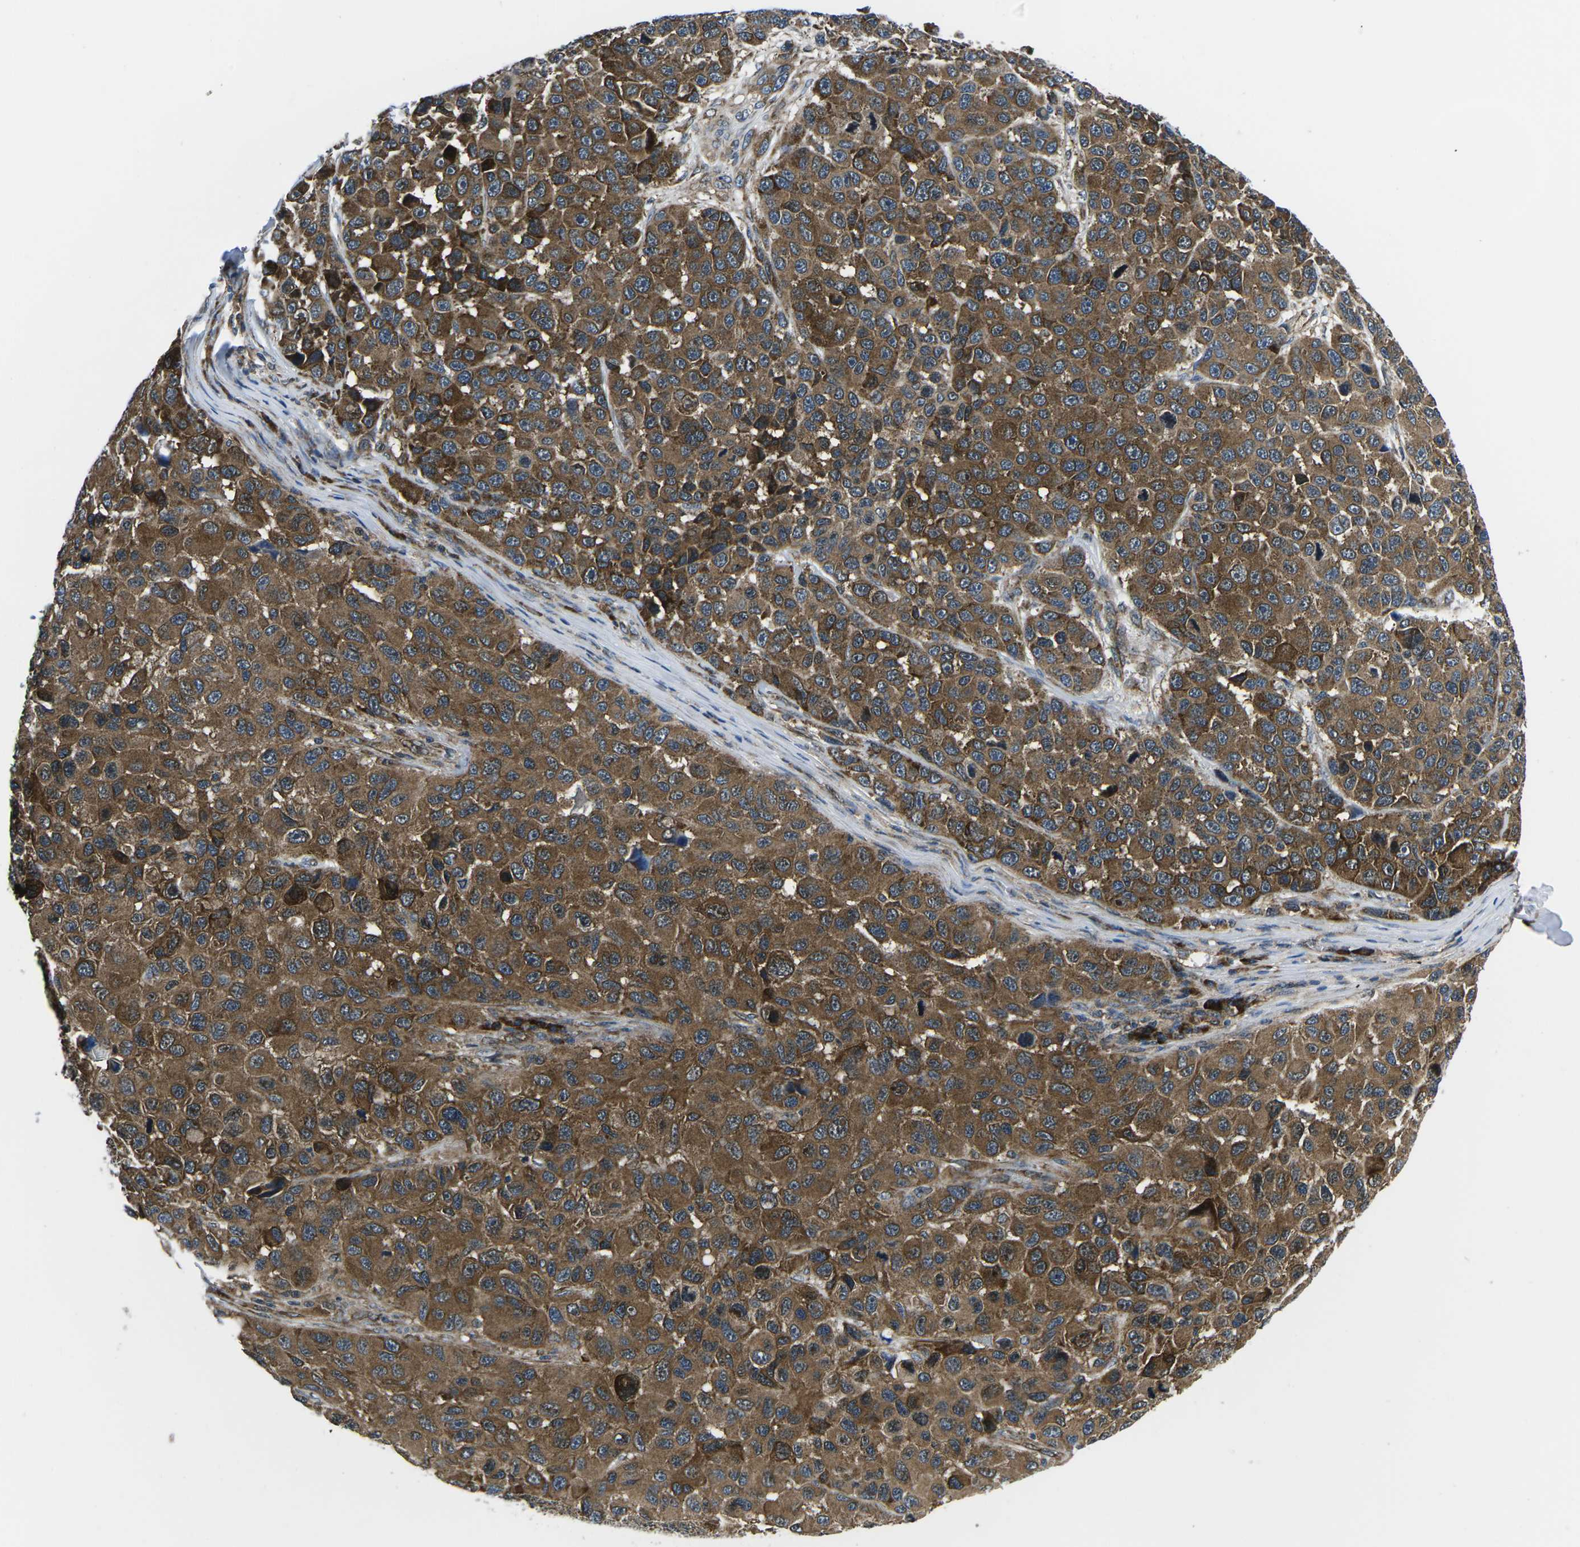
{"staining": {"intensity": "moderate", "quantity": ">75%", "location": "cytoplasmic/membranous"}, "tissue": "melanoma", "cell_type": "Tumor cells", "image_type": "cancer", "snomed": [{"axis": "morphology", "description": "Malignant melanoma, NOS"}, {"axis": "topography", "description": "Skin"}], "caption": "Protein expression analysis of melanoma reveals moderate cytoplasmic/membranous staining in approximately >75% of tumor cells.", "gene": "EIF4E", "patient": {"sex": "male", "age": 53}}